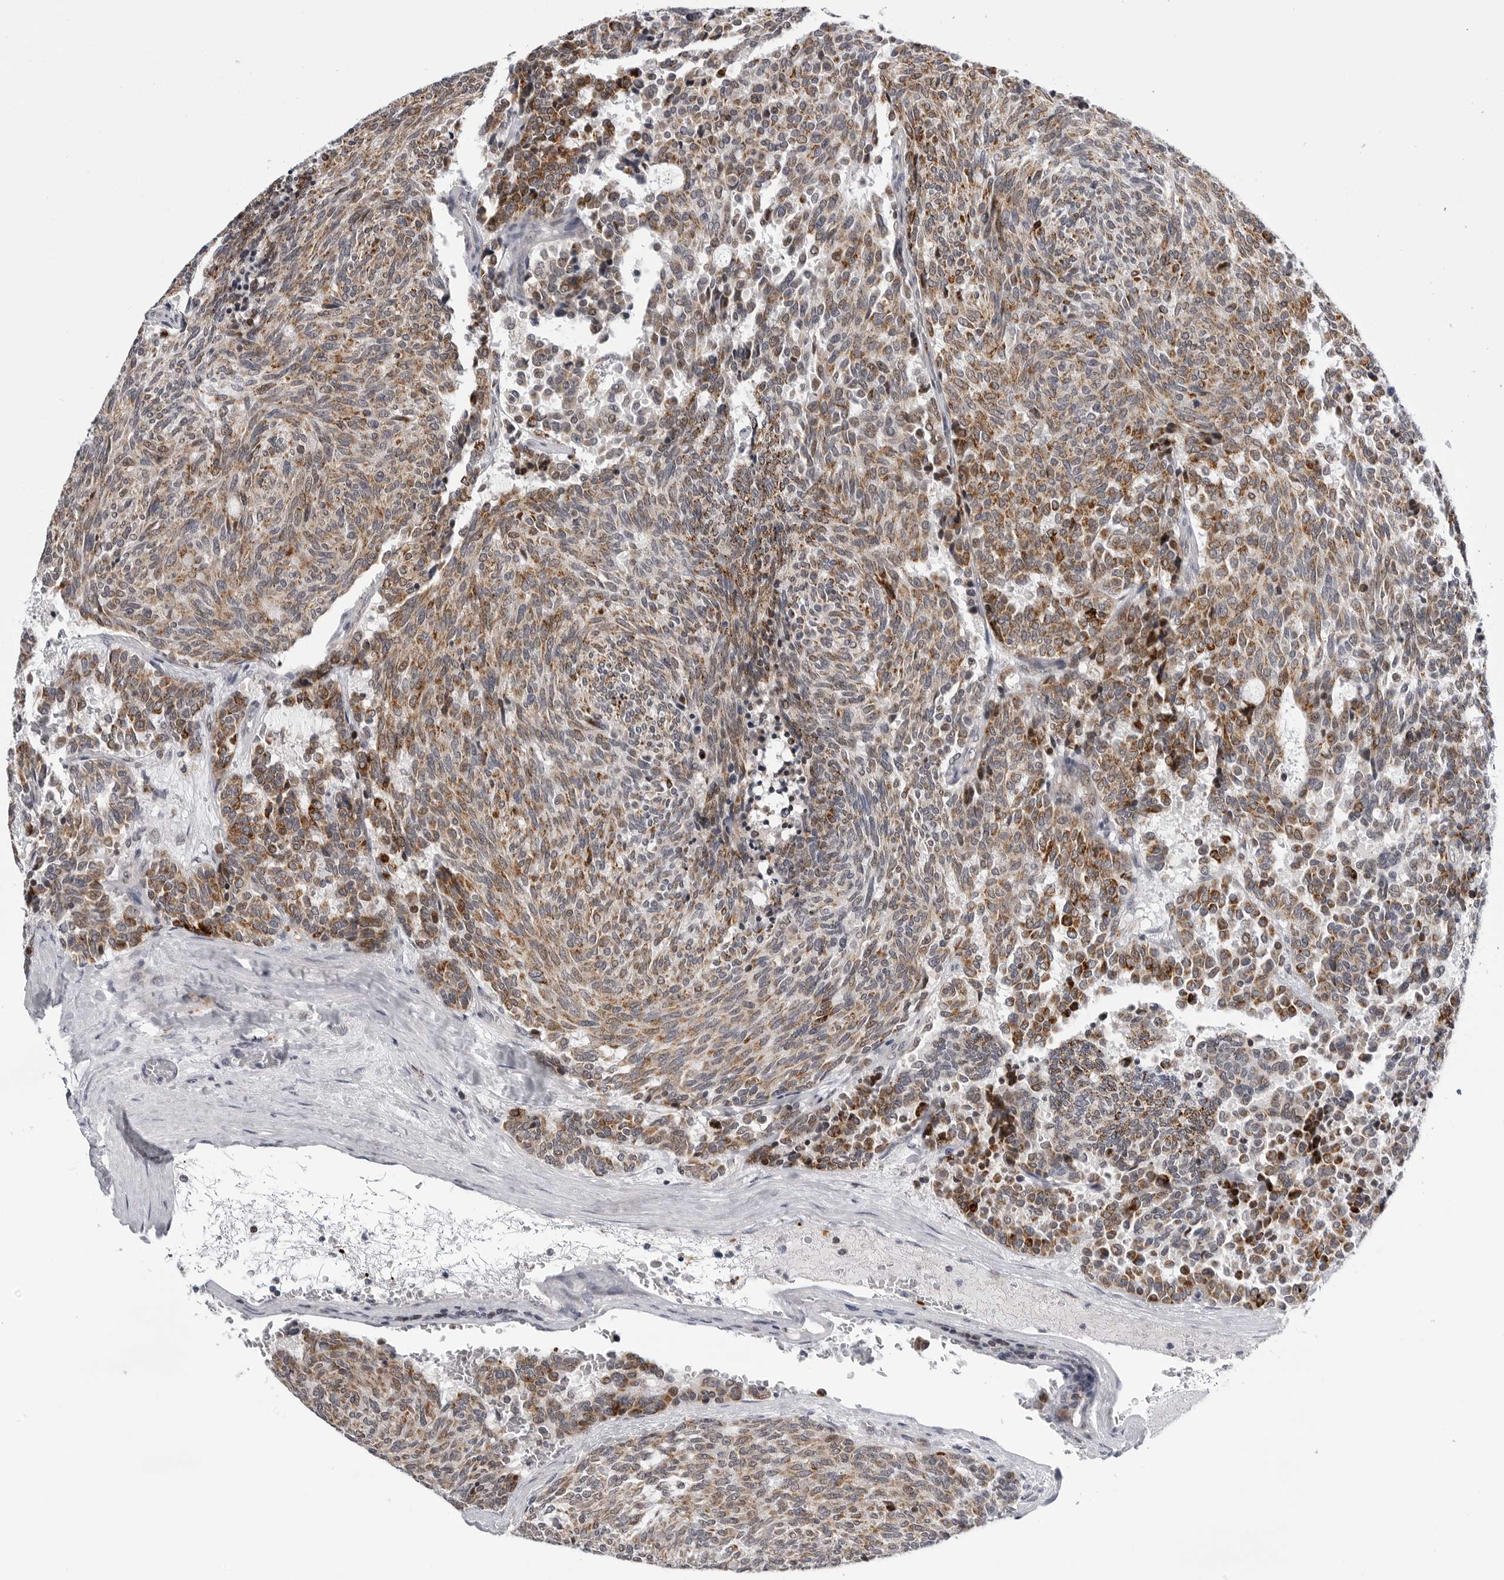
{"staining": {"intensity": "strong", "quantity": ">75%", "location": "cytoplasmic/membranous"}, "tissue": "carcinoid", "cell_type": "Tumor cells", "image_type": "cancer", "snomed": [{"axis": "morphology", "description": "Carcinoid, malignant, NOS"}, {"axis": "topography", "description": "Pancreas"}], "caption": "Malignant carcinoid stained with a protein marker exhibits strong staining in tumor cells.", "gene": "CDK20", "patient": {"sex": "female", "age": 54}}